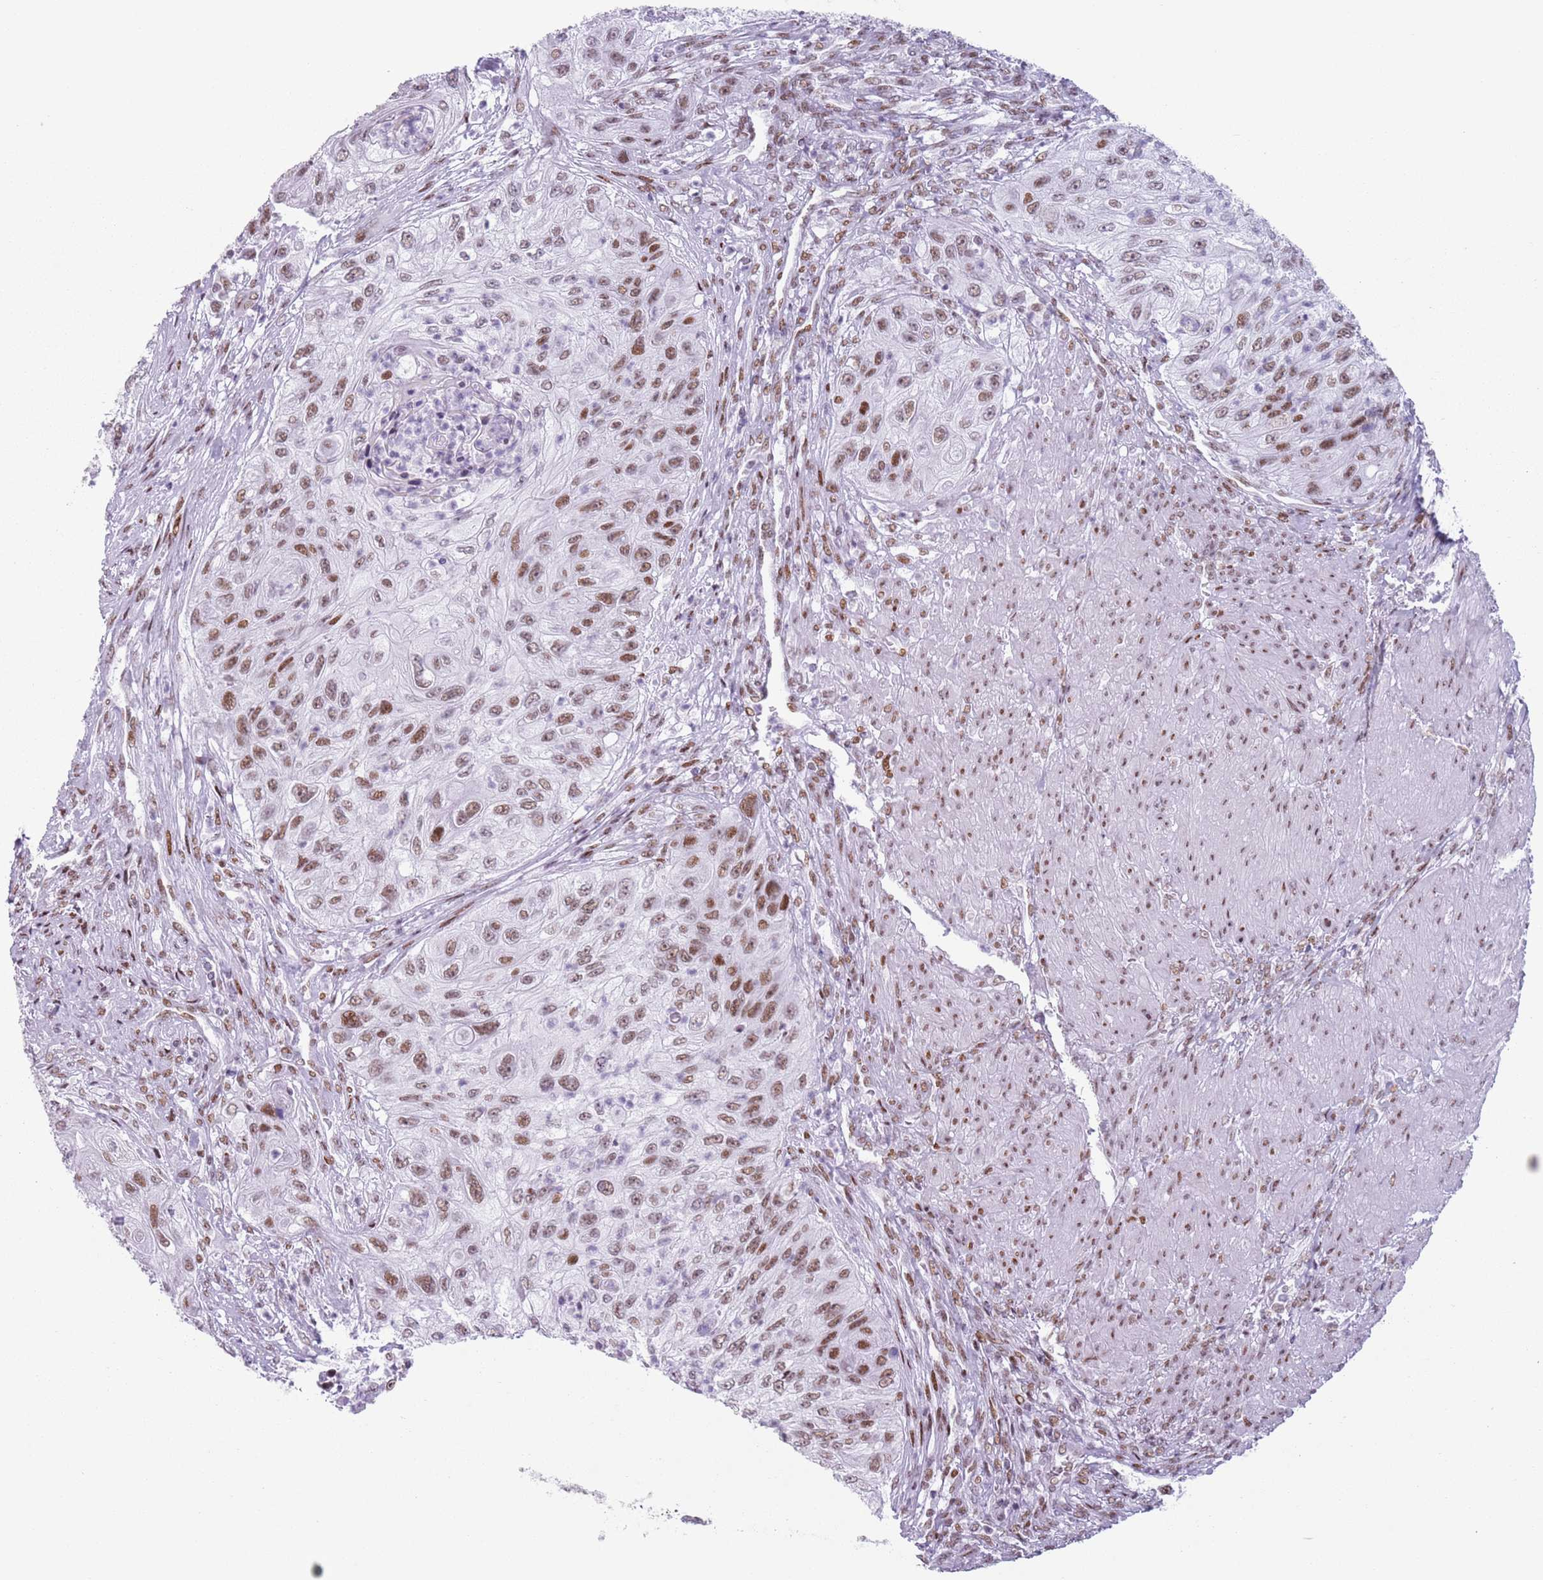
{"staining": {"intensity": "moderate", "quantity": ">75%", "location": "nuclear"}, "tissue": "urothelial cancer", "cell_type": "Tumor cells", "image_type": "cancer", "snomed": [{"axis": "morphology", "description": "Urothelial carcinoma, High grade"}, {"axis": "topography", "description": "Urinary bladder"}], "caption": "Immunohistochemical staining of human high-grade urothelial carcinoma reveals medium levels of moderate nuclear staining in about >75% of tumor cells.", "gene": "FAM104B", "patient": {"sex": "female", "age": 60}}